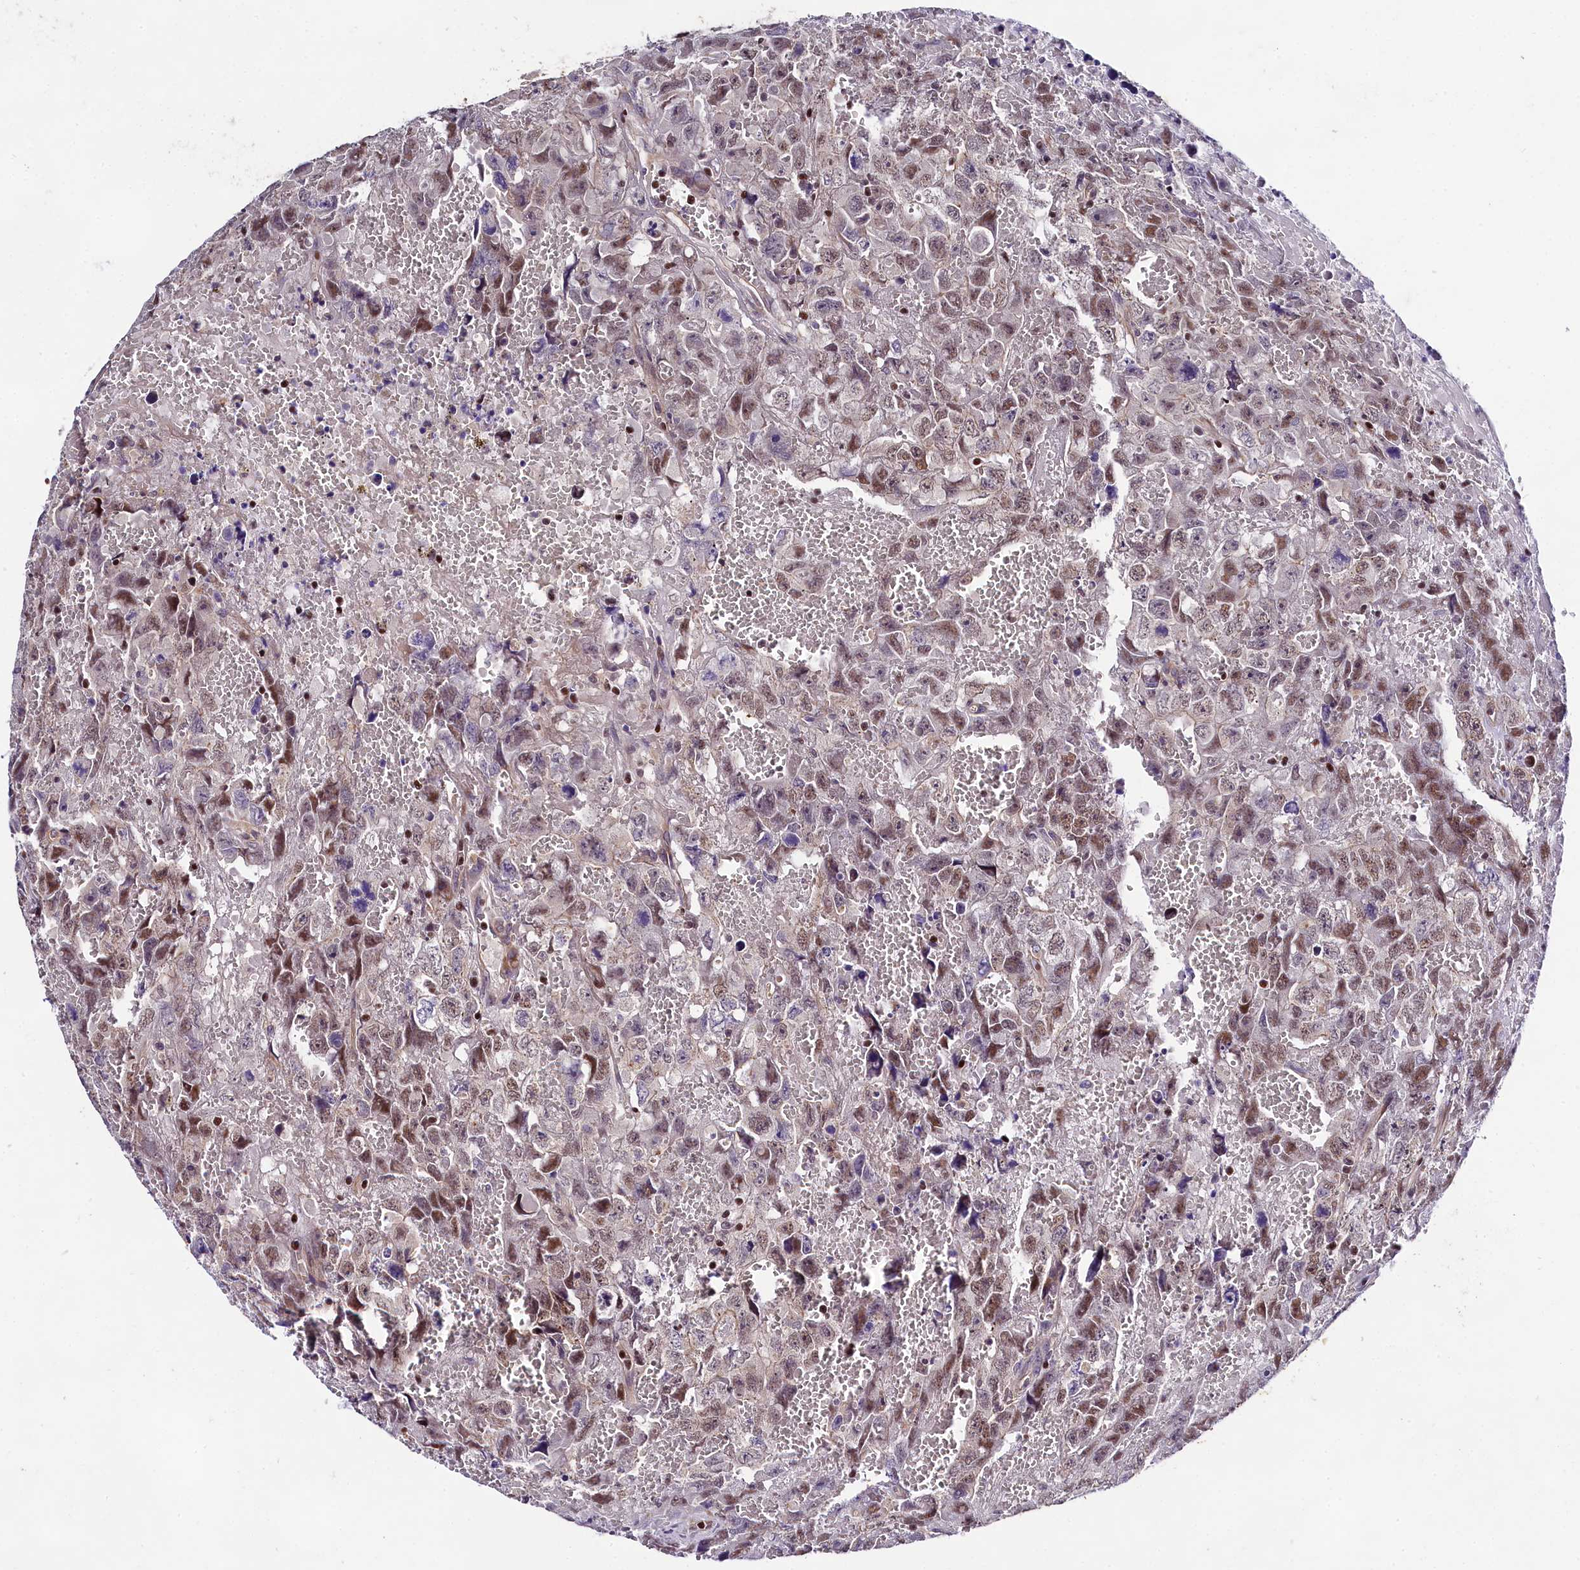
{"staining": {"intensity": "moderate", "quantity": "25%-75%", "location": "nuclear"}, "tissue": "testis cancer", "cell_type": "Tumor cells", "image_type": "cancer", "snomed": [{"axis": "morphology", "description": "Carcinoma, Embryonal, NOS"}, {"axis": "topography", "description": "Testis"}], "caption": "The micrograph demonstrates immunohistochemical staining of testis cancer. There is moderate nuclear expression is present in about 25%-75% of tumor cells.", "gene": "SP4", "patient": {"sex": "male", "age": 45}}